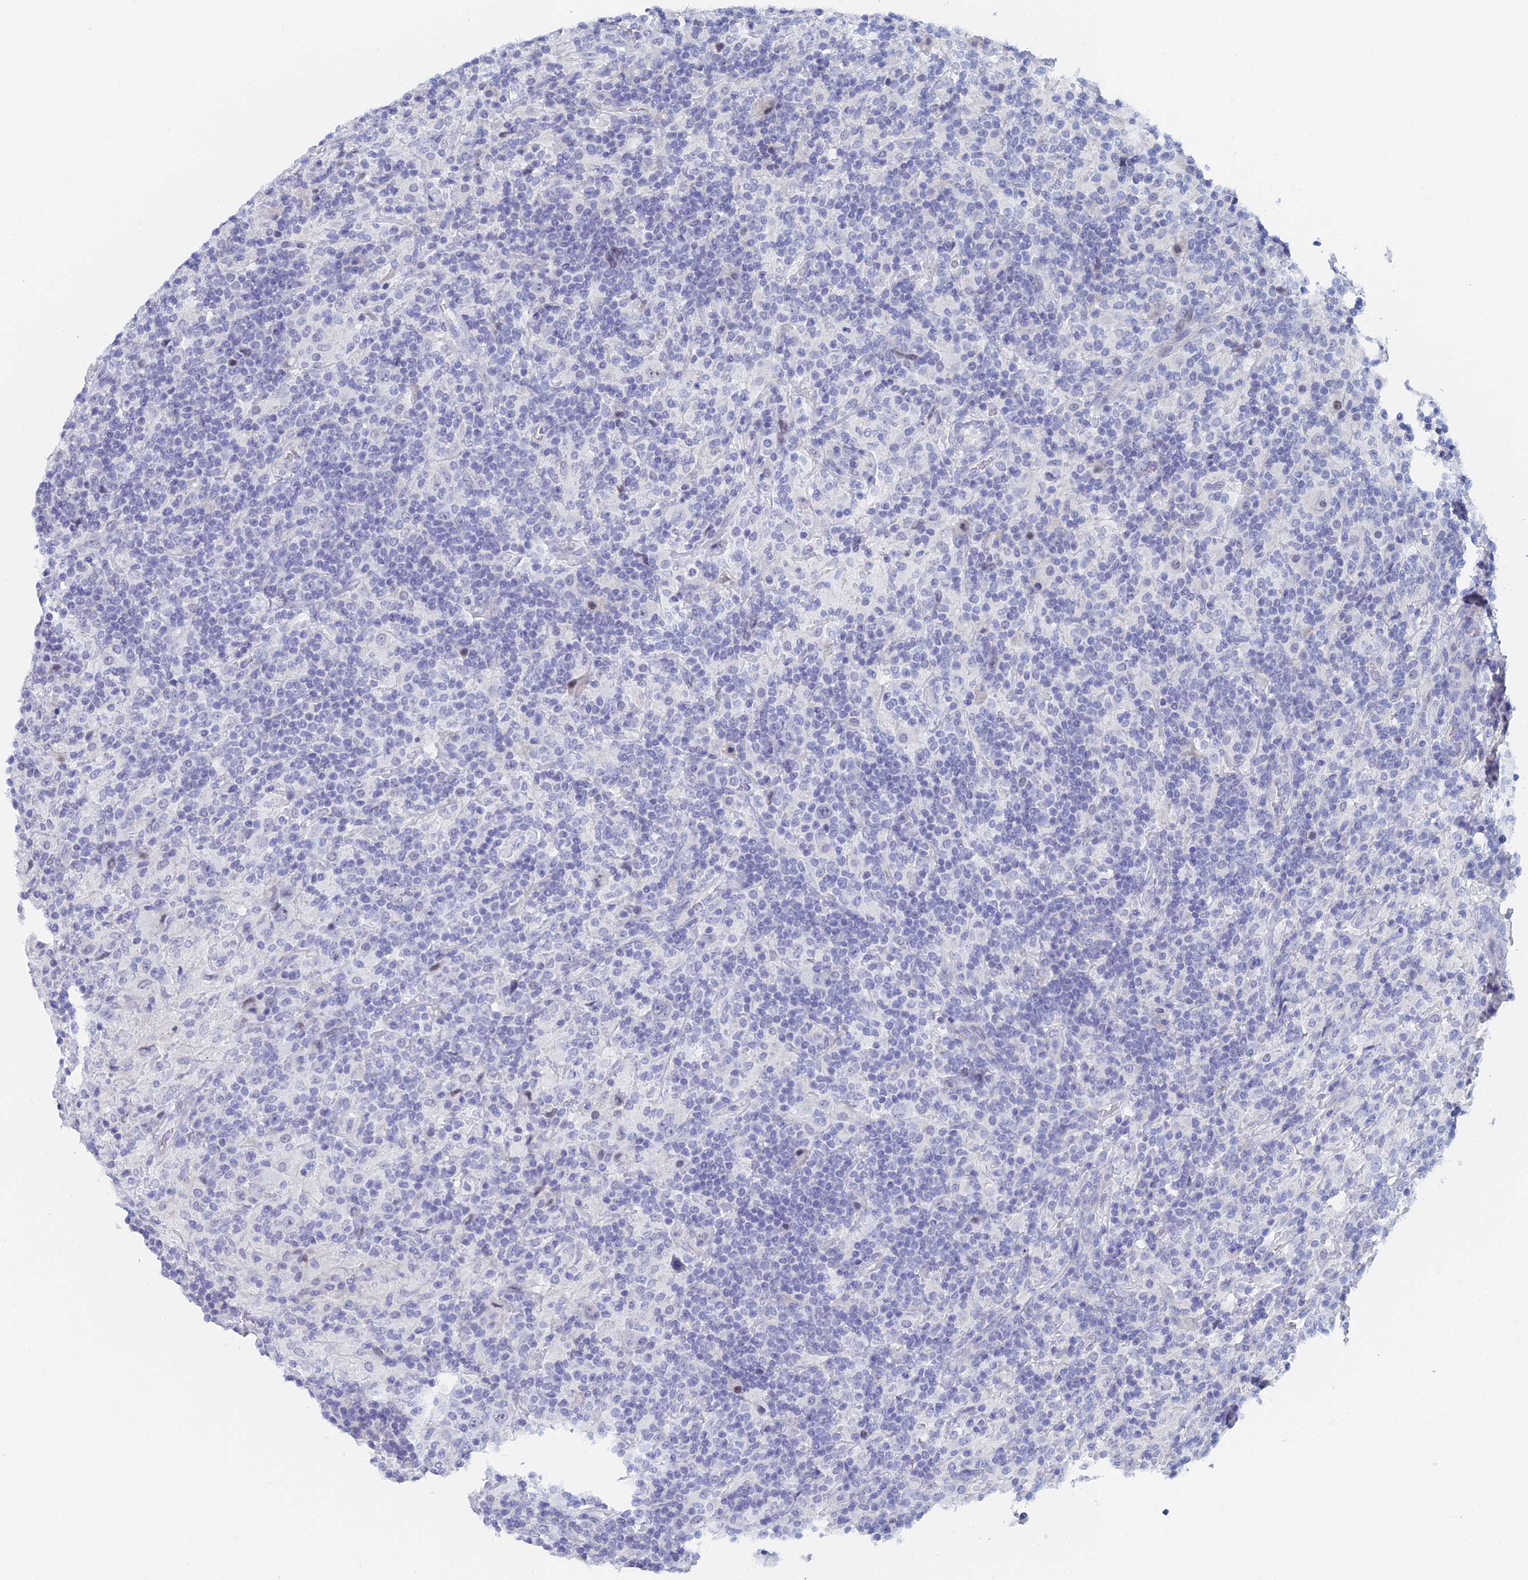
{"staining": {"intensity": "negative", "quantity": "none", "location": "none"}, "tissue": "lymphoma", "cell_type": "Tumor cells", "image_type": "cancer", "snomed": [{"axis": "morphology", "description": "Hodgkin's disease, NOS"}, {"axis": "topography", "description": "Lymph node"}], "caption": "This is an IHC micrograph of lymphoma. There is no staining in tumor cells.", "gene": "GMNC", "patient": {"sex": "male", "age": 70}}